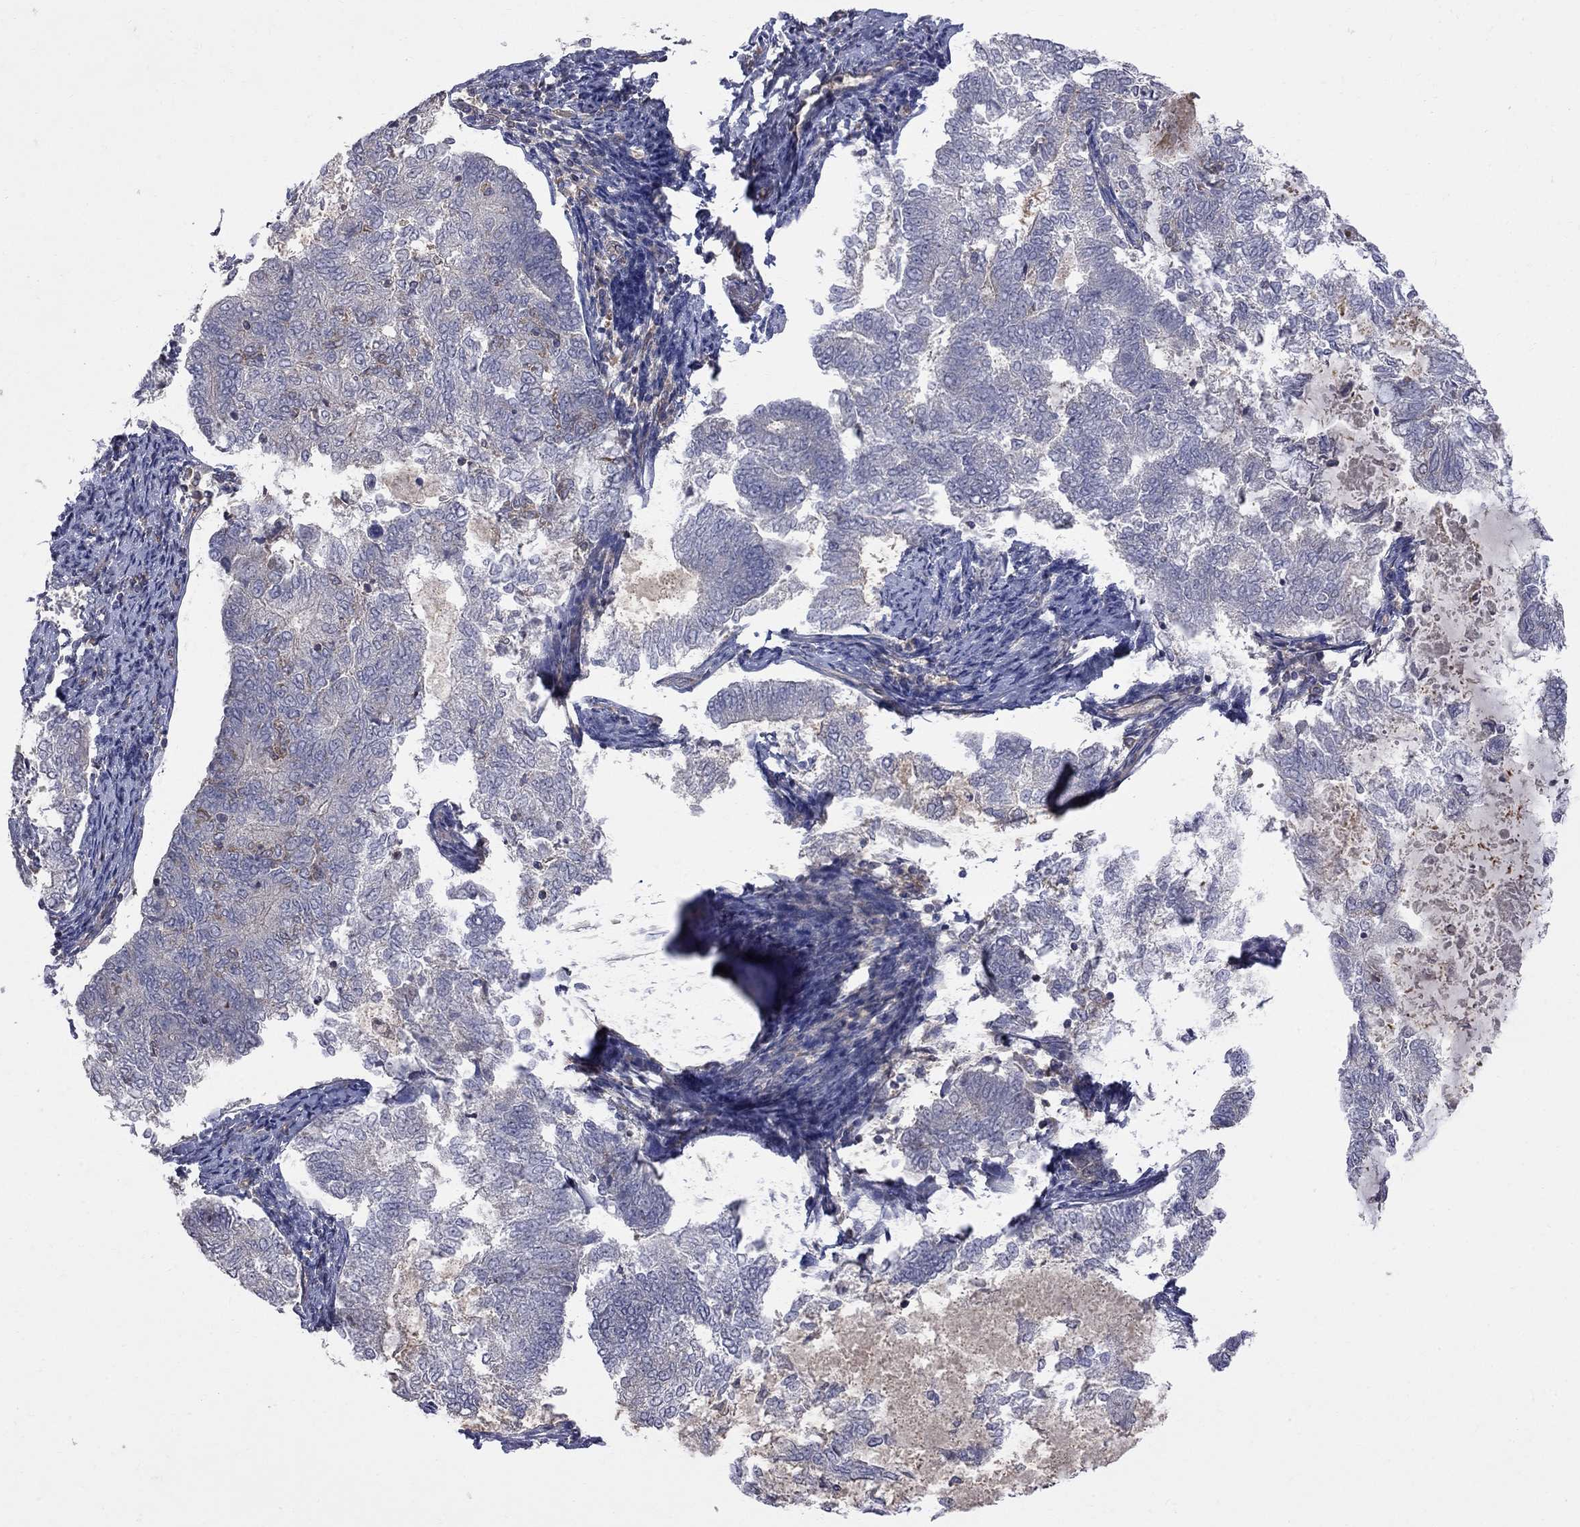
{"staining": {"intensity": "negative", "quantity": "none", "location": "none"}, "tissue": "endometrial cancer", "cell_type": "Tumor cells", "image_type": "cancer", "snomed": [{"axis": "morphology", "description": "Adenocarcinoma, NOS"}, {"axis": "topography", "description": "Endometrium"}], "caption": "High magnification brightfield microscopy of endometrial cancer (adenocarcinoma) stained with DAB (brown) and counterstained with hematoxylin (blue): tumor cells show no significant positivity.", "gene": "ABI3", "patient": {"sex": "female", "age": 65}}